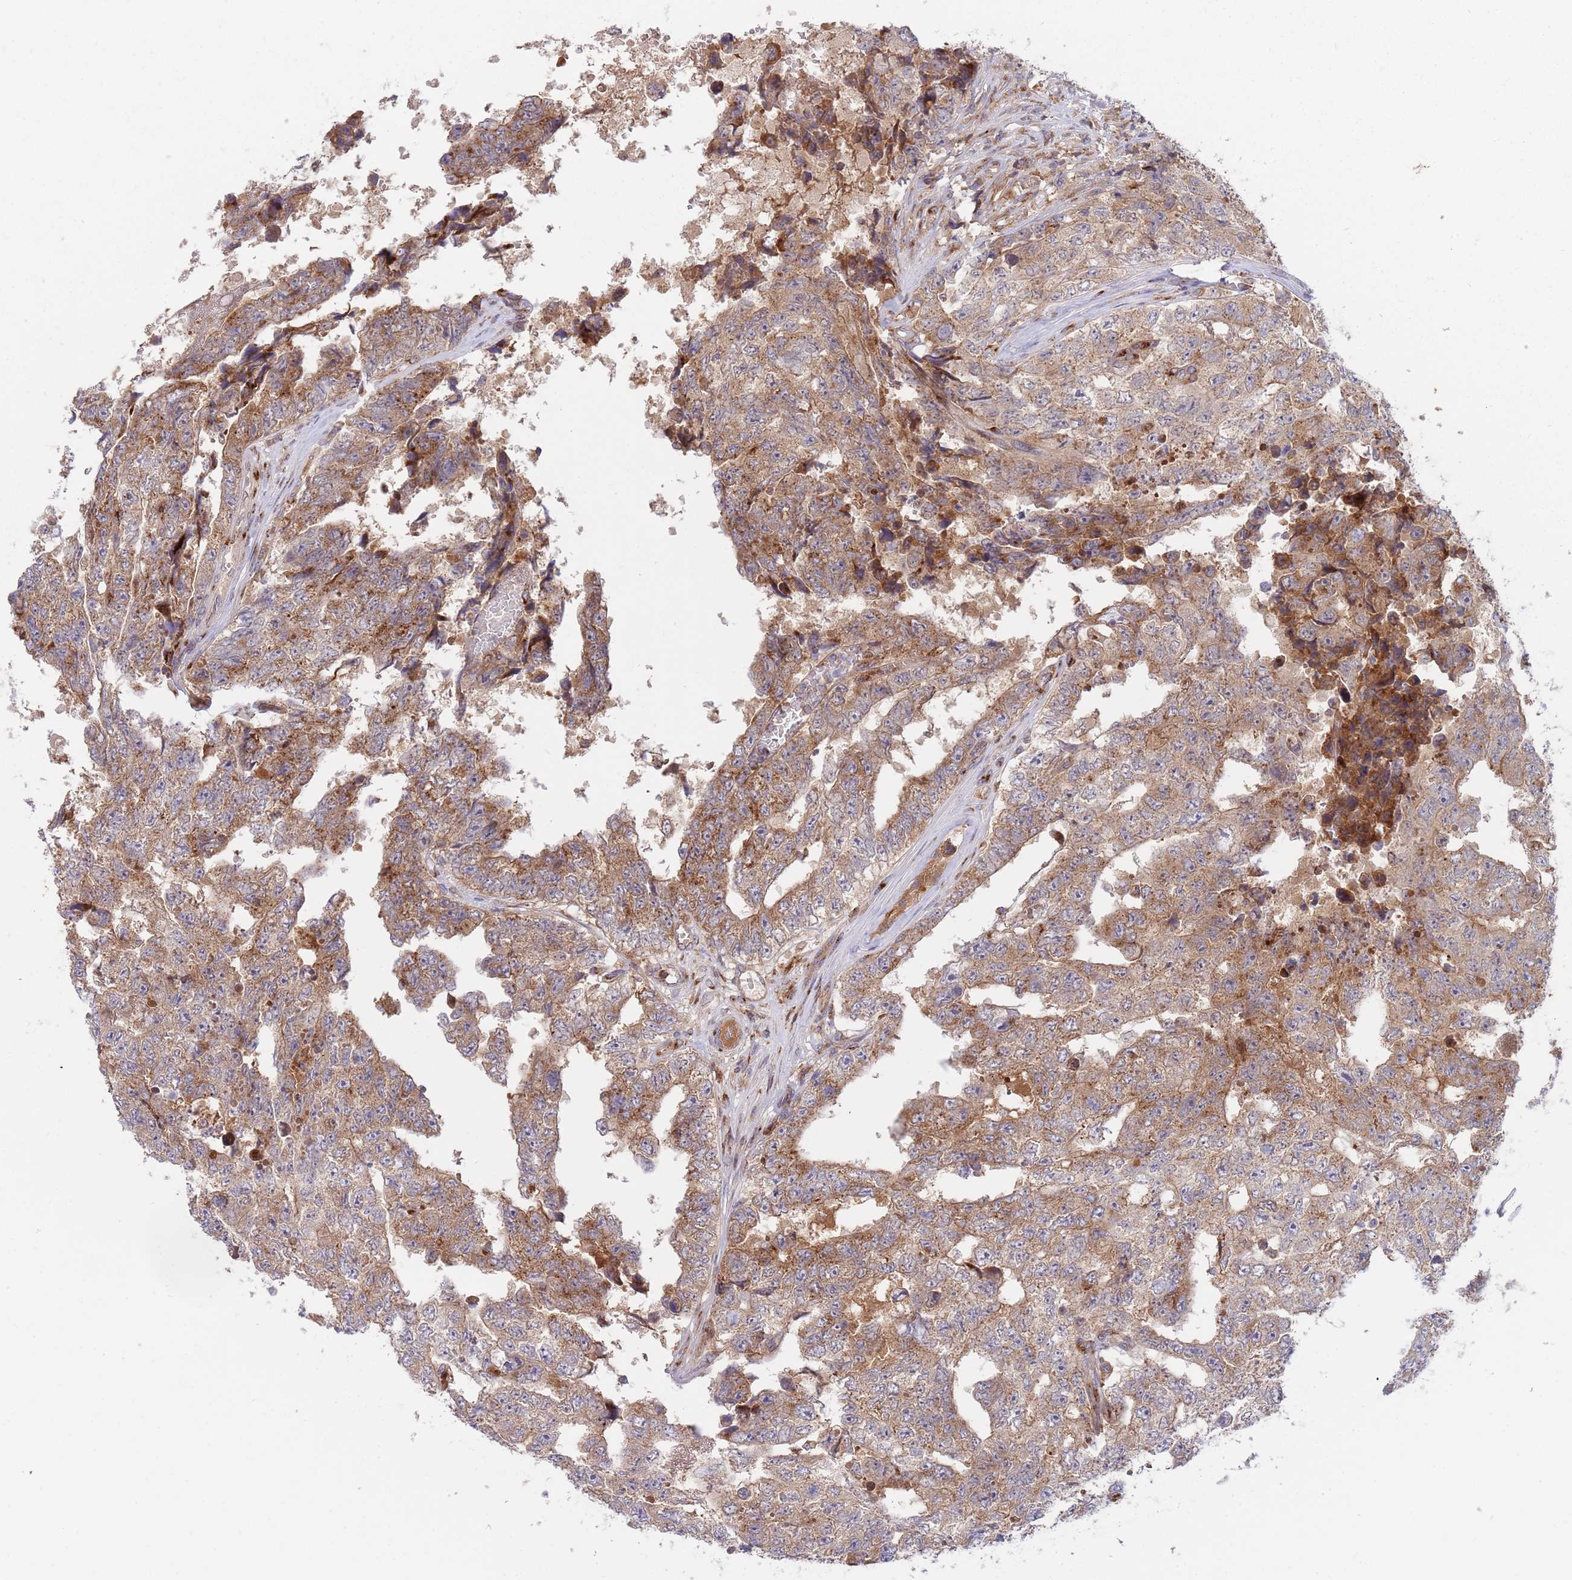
{"staining": {"intensity": "moderate", "quantity": ">75%", "location": "cytoplasmic/membranous"}, "tissue": "testis cancer", "cell_type": "Tumor cells", "image_type": "cancer", "snomed": [{"axis": "morphology", "description": "Carcinoma, Embryonal, NOS"}, {"axis": "topography", "description": "Testis"}], "caption": "Testis cancer was stained to show a protein in brown. There is medium levels of moderate cytoplasmic/membranous staining in approximately >75% of tumor cells.", "gene": "BTBD7", "patient": {"sex": "male", "age": 25}}